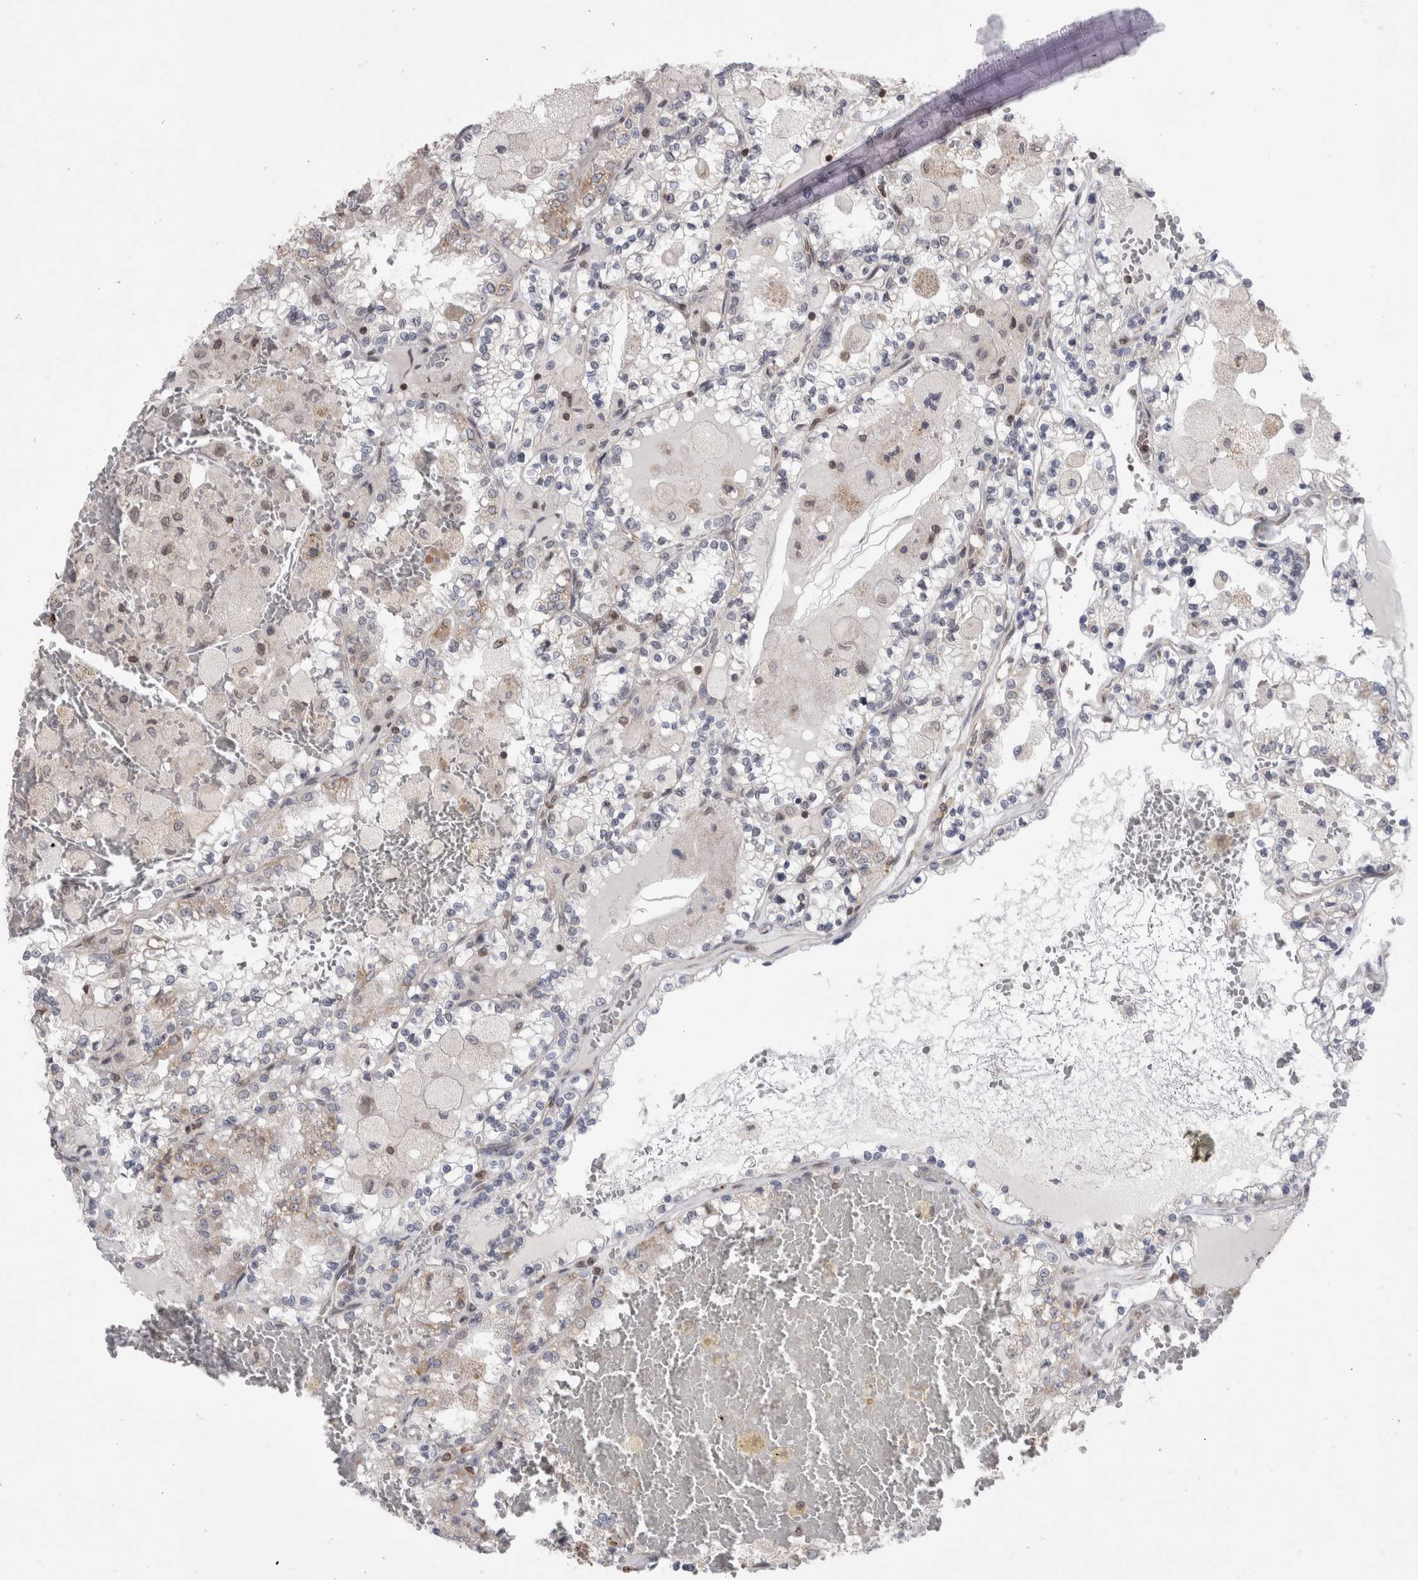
{"staining": {"intensity": "negative", "quantity": "none", "location": "none"}, "tissue": "renal cancer", "cell_type": "Tumor cells", "image_type": "cancer", "snomed": [{"axis": "morphology", "description": "Adenocarcinoma, NOS"}, {"axis": "topography", "description": "Kidney"}], "caption": "Protein analysis of adenocarcinoma (renal) exhibits no significant staining in tumor cells.", "gene": "DARS2", "patient": {"sex": "female", "age": 56}}